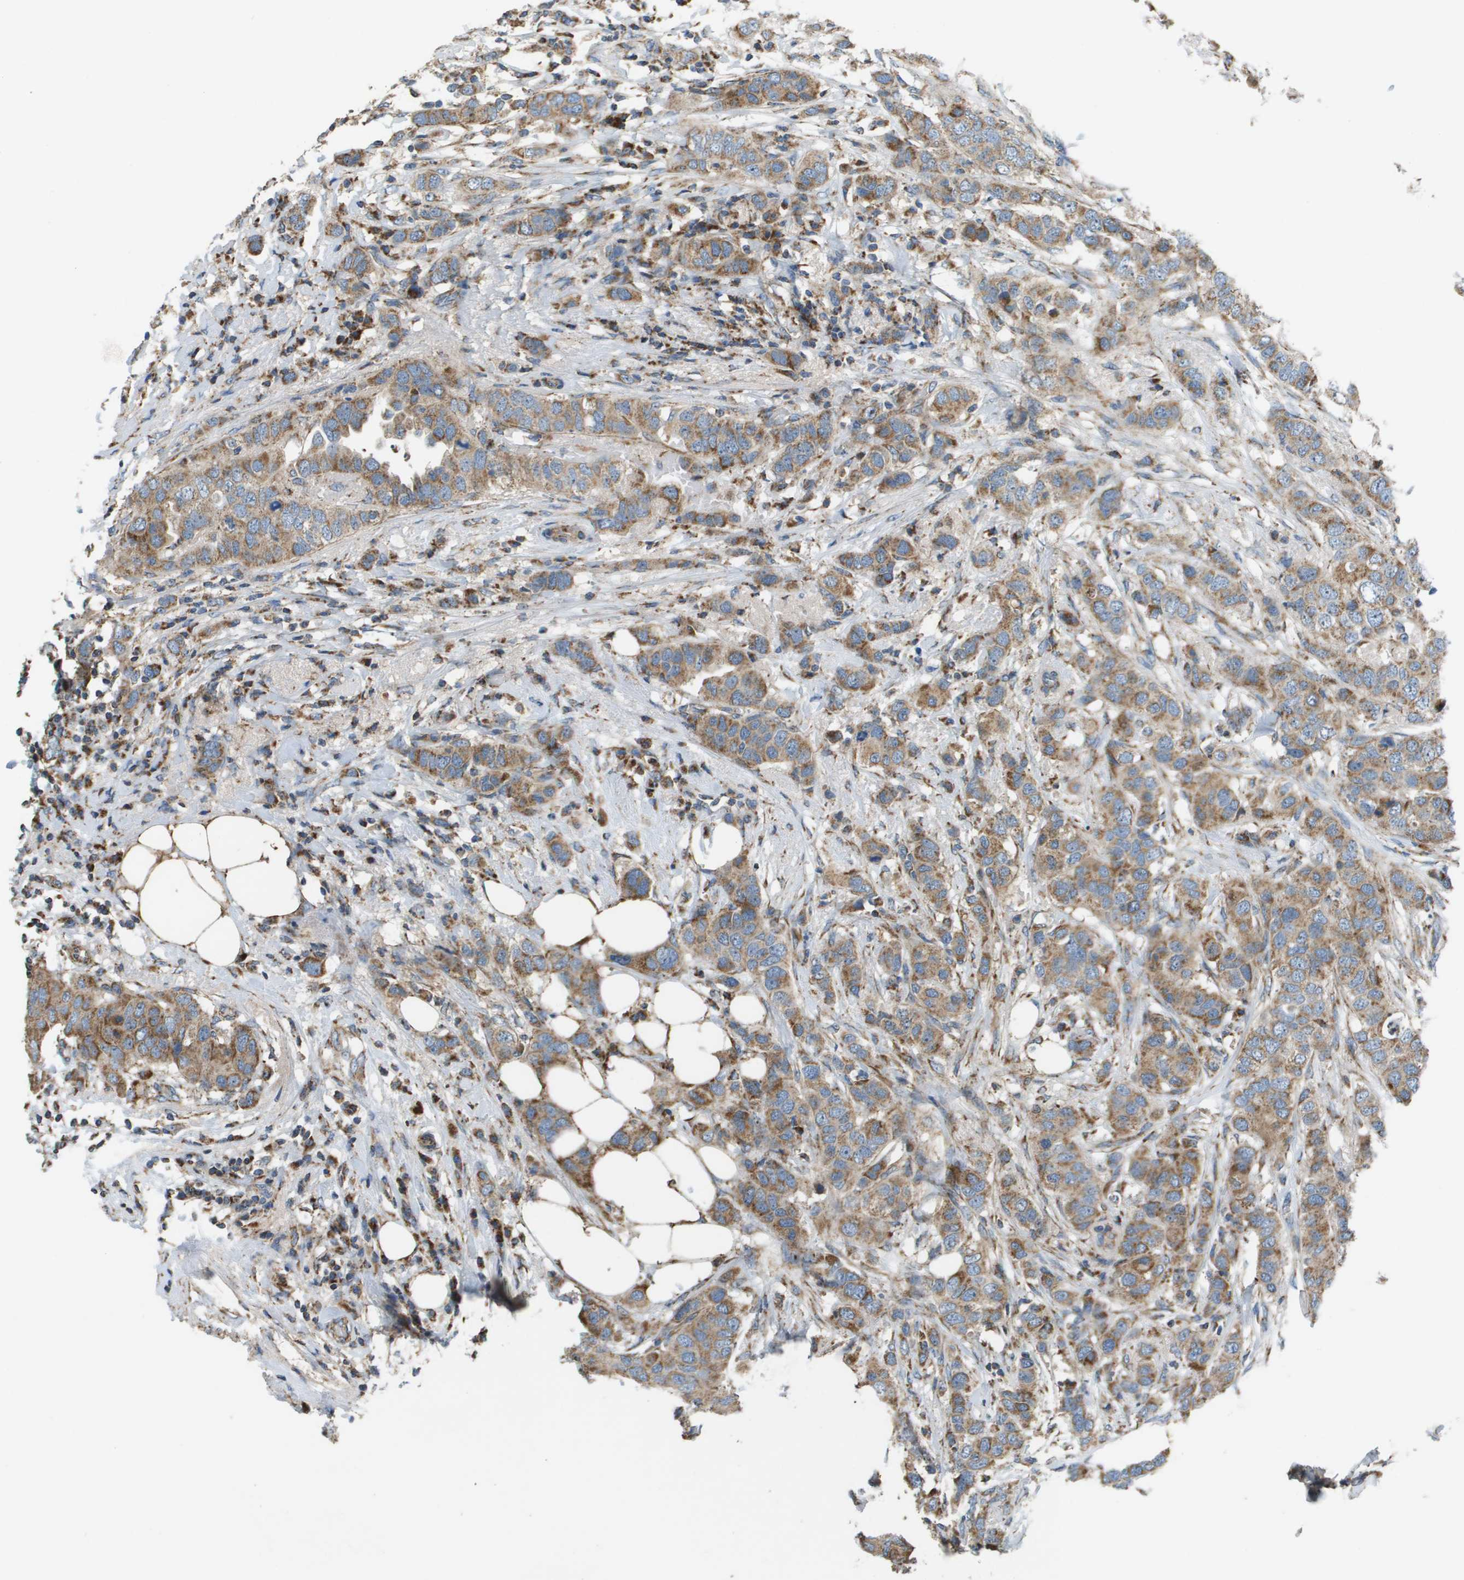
{"staining": {"intensity": "moderate", "quantity": ">75%", "location": "cytoplasmic/membranous"}, "tissue": "breast cancer", "cell_type": "Tumor cells", "image_type": "cancer", "snomed": [{"axis": "morphology", "description": "Duct carcinoma"}, {"axis": "topography", "description": "Breast"}], "caption": "Immunohistochemistry photomicrograph of human breast cancer (invasive ductal carcinoma) stained for a protein (brown), which shows medium levels of moderate cytoplasmic/membranous staining in approximately >75% of tumor cells.", "gene": "NRK", "patient": {"sex": "female", "age": 50}}